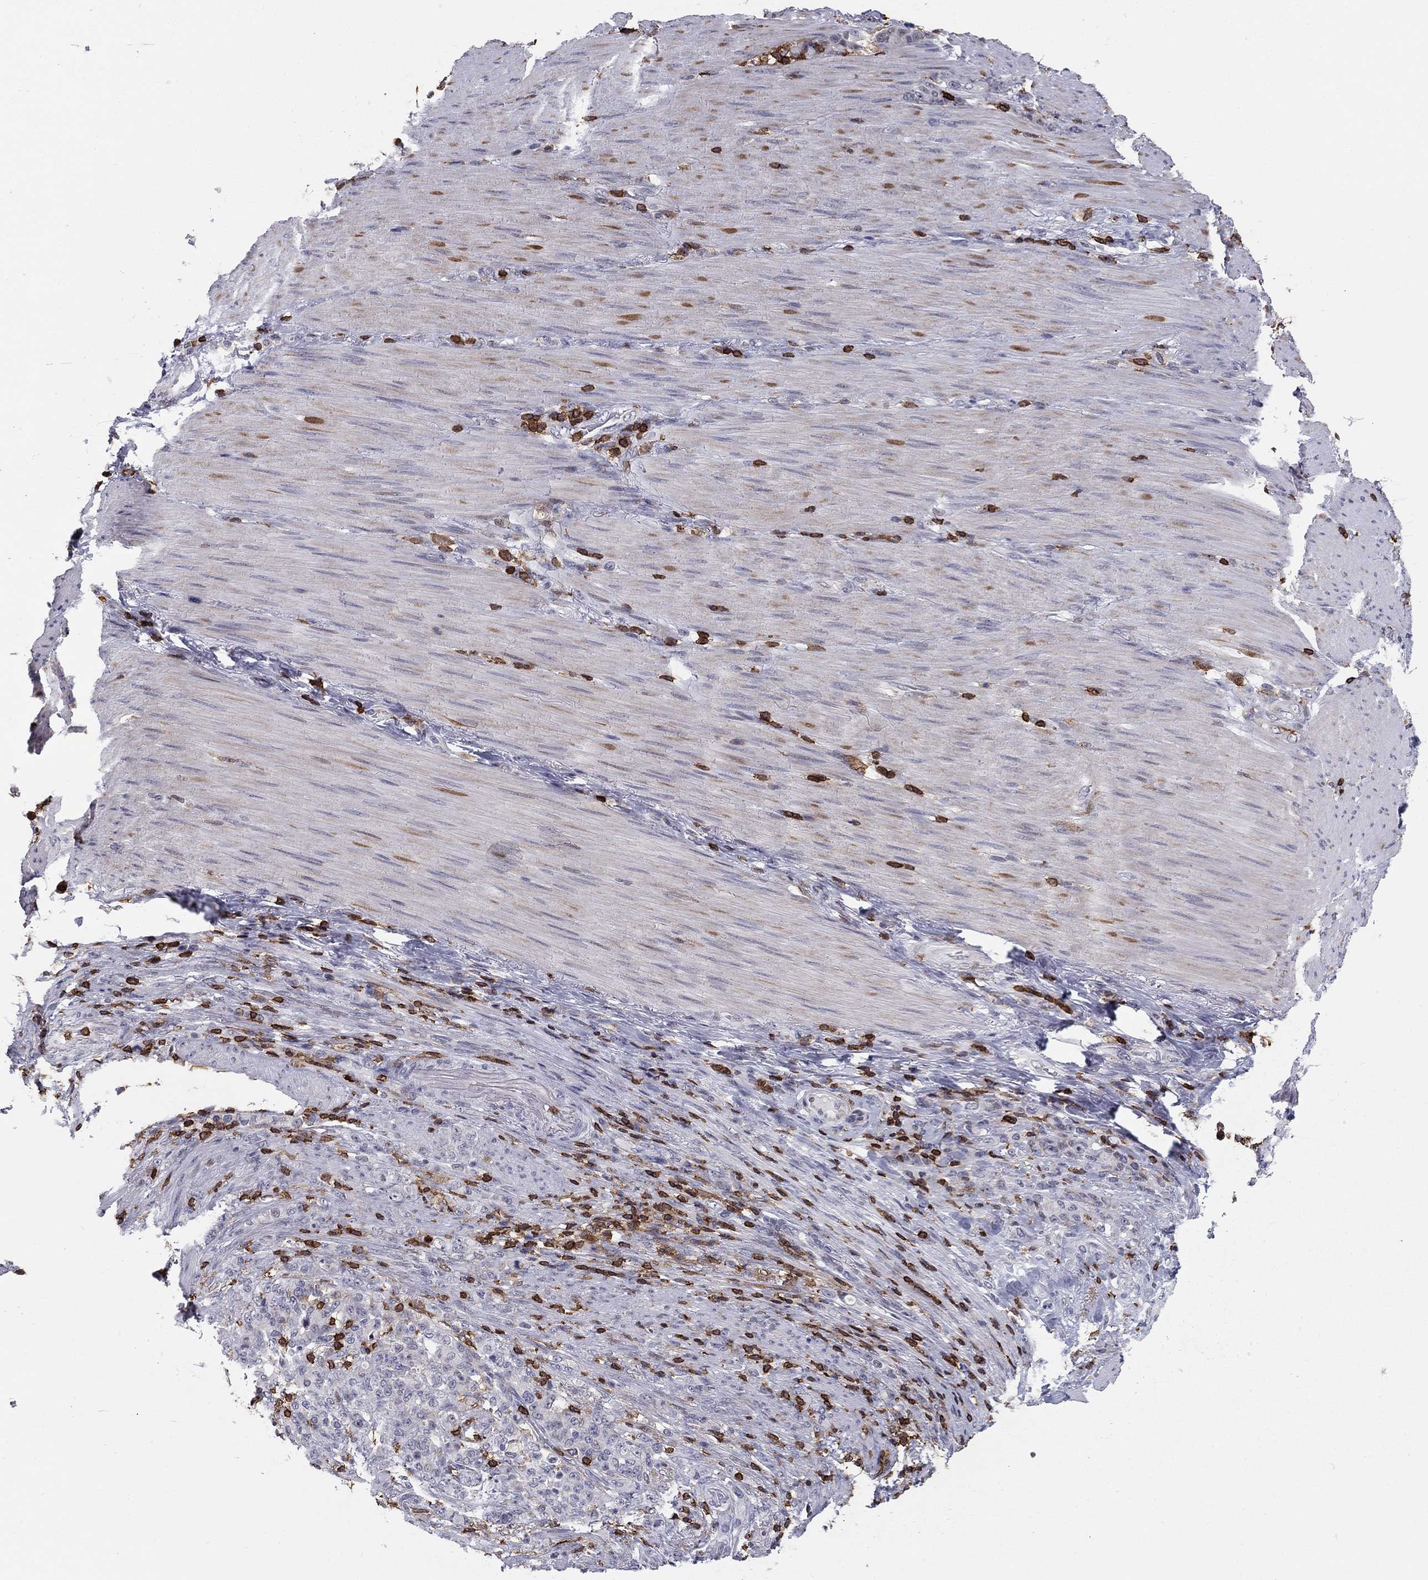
{"staining": {"intensity": "negative", "quantity": "none", "location": "none"}, "tissue": "stomach cancer", "cell_type": "Tumor cells", "image_type": "cancer", "snomed": [{"axis": "morphology", "description": "Normal tissue, NOS"}, {"axis": "morphology", "description": "Adenocarcinoma, NOS"}, {"axis": "topography", "description": "Stomach"}], "caption": "Stomach cancer stained for a protein using immunohistochemistry (IHC) reveals no staining tumor cells.", "gene": "ARHGAP27", "patient": {"sex": "female", "age": 79}}